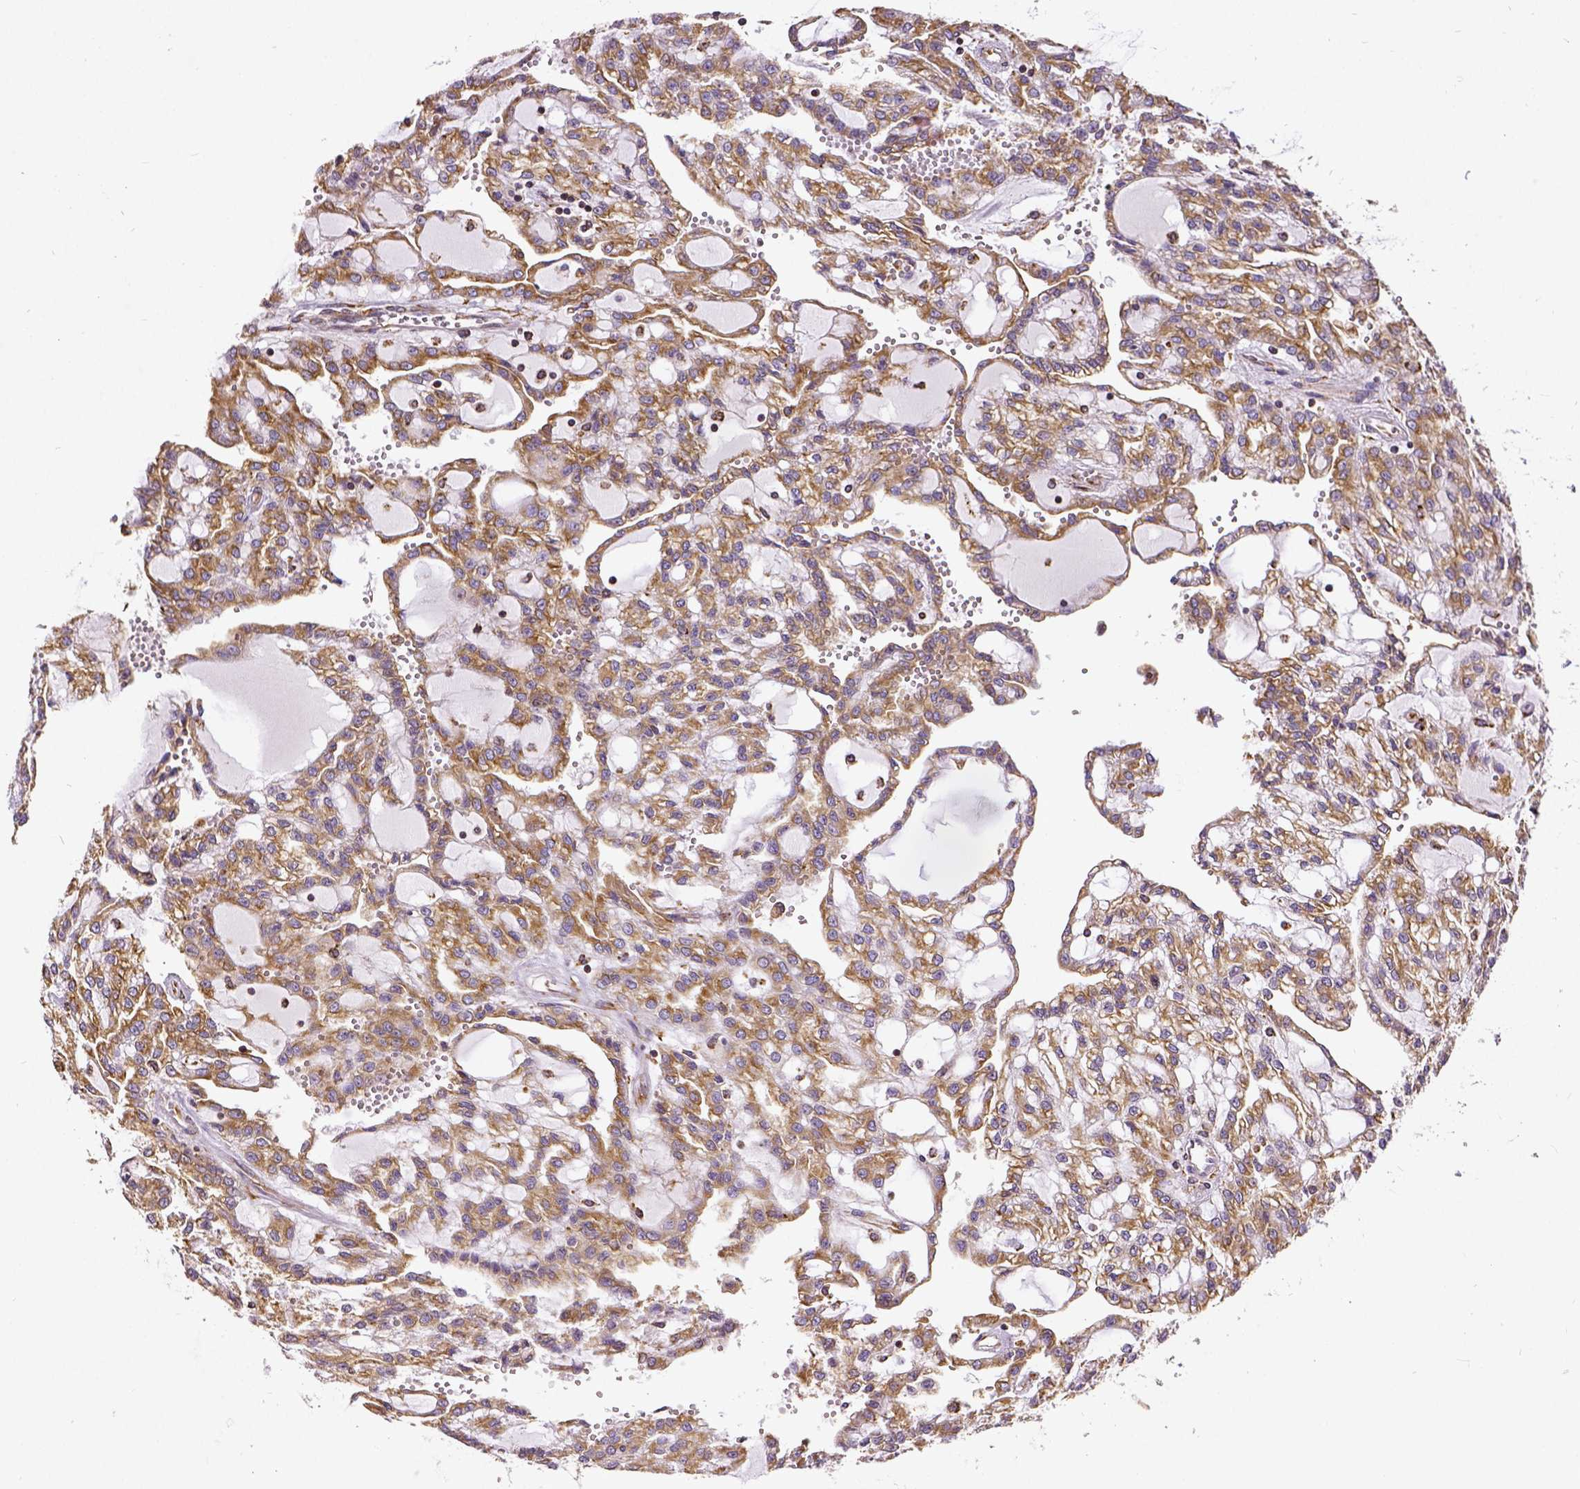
{"staining": {"intensity": "moderate", "quantity": ">75%", "location": "cytoplasmic/membranous"}, "tissue": "renal cancer", "cell_type": "Tumor cells", "image_type": "cancer", "snomed": [{"axis": "morphology", "description": "Adenocarcinoma, NOS"}, {"axis": "topography", "description": "Kidney"}], "caption": "There is medium levels of moderate cytoplasmic/membranous staining in tumor cells of renal cancer (adenocarcinoma), as demonstrated by immunohistochemical staining (brown color).", "gene": "MTDH", "patient": {"sex": "male", "age": 63}}